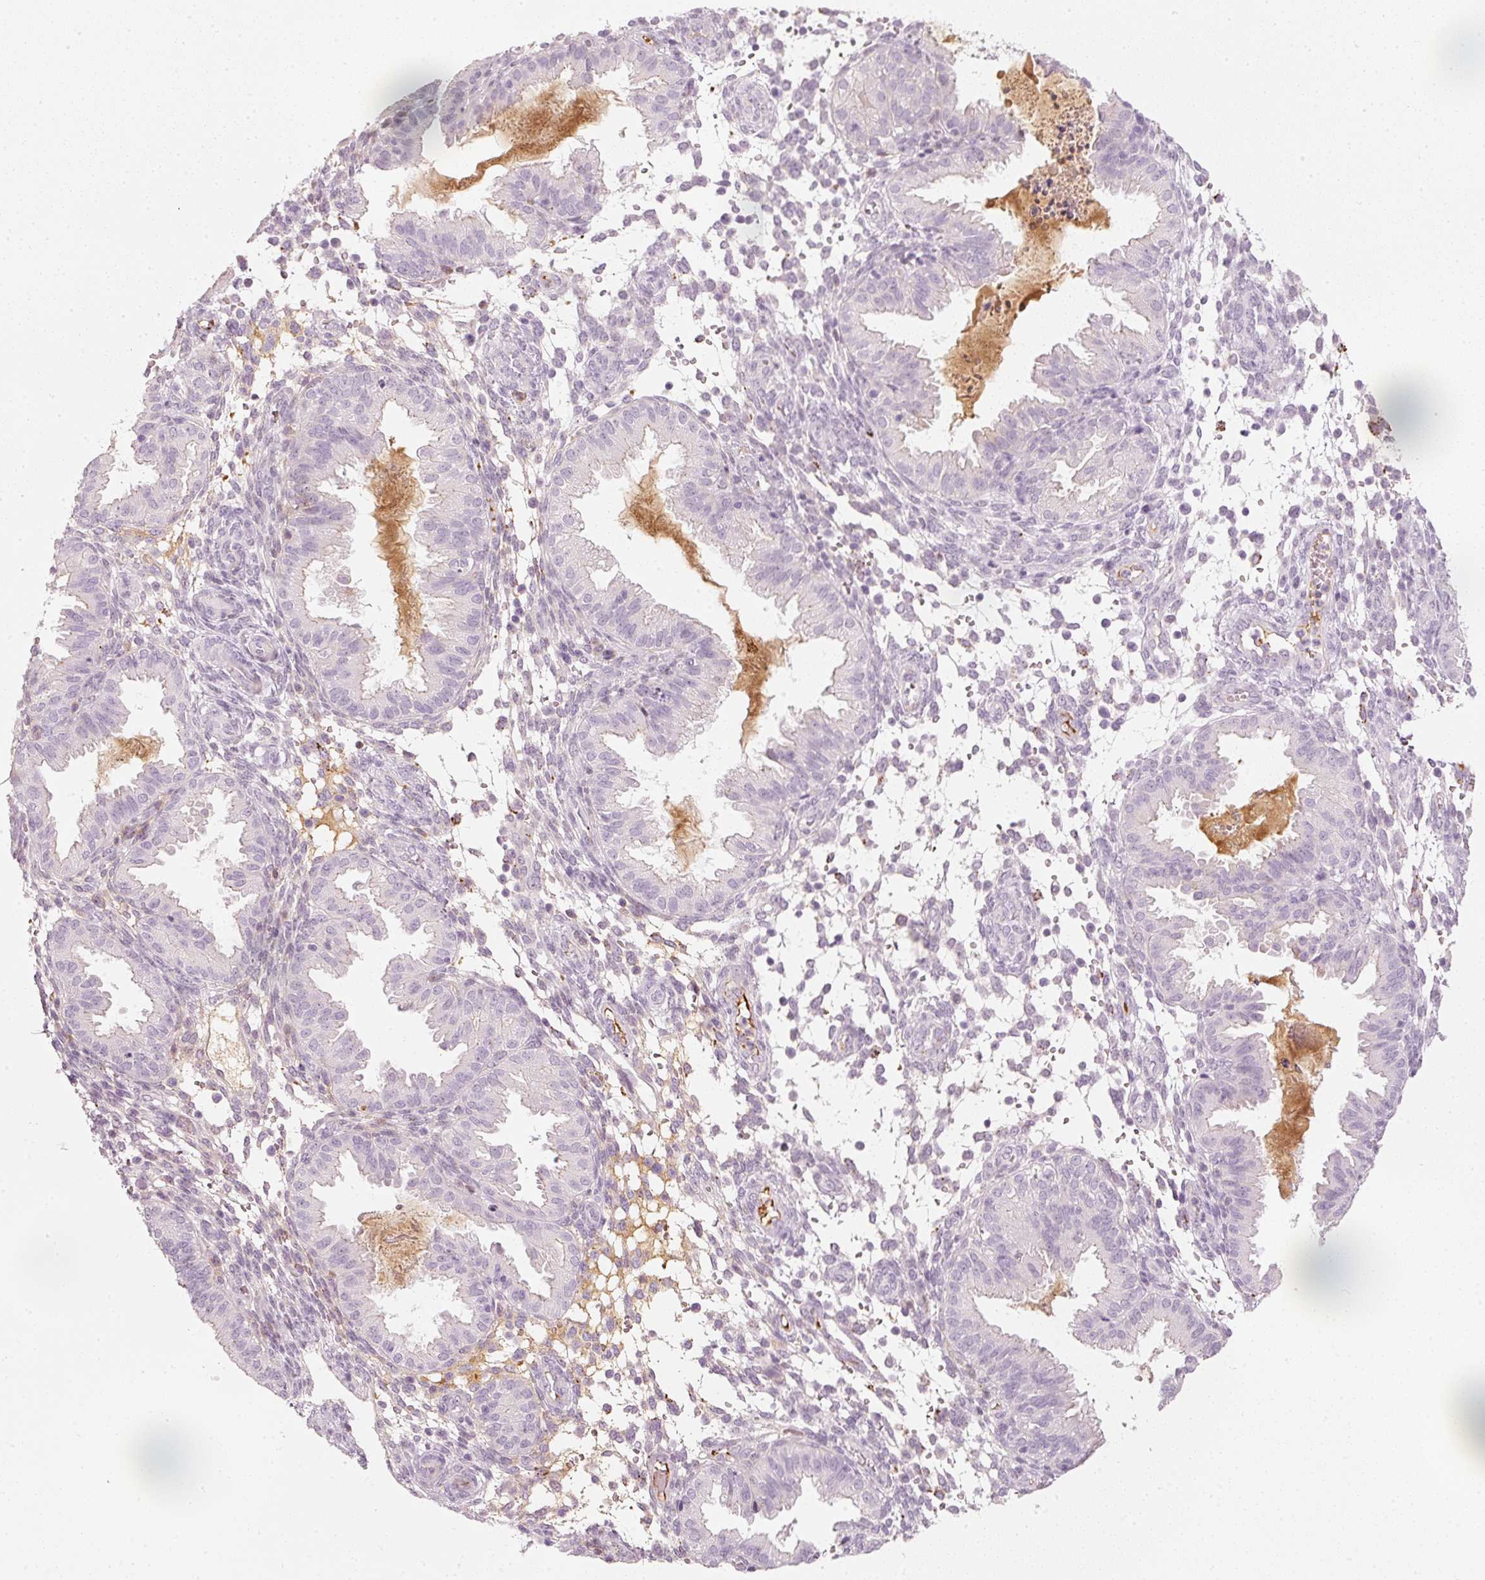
{"staining": {"intensity": "negative", "quantity": "none", "location": "none"}, "tissue": "endometrium", "cell_type": "Cells in endometrial stroma", "image_type": "normal", "snomed": [{"axis": "morphology", "description": "Normal tissue, NOS"}, {"axis": "topography", "description": "Endometrium"}], "caption": "High power microscopy photomicrograph of an immunohistochemistry image of normal endometrium, revealing no significant expression in cells in endometrial stroma.", "gene": "VCAM1", "patient": {"sex": "female", "age": 33}}